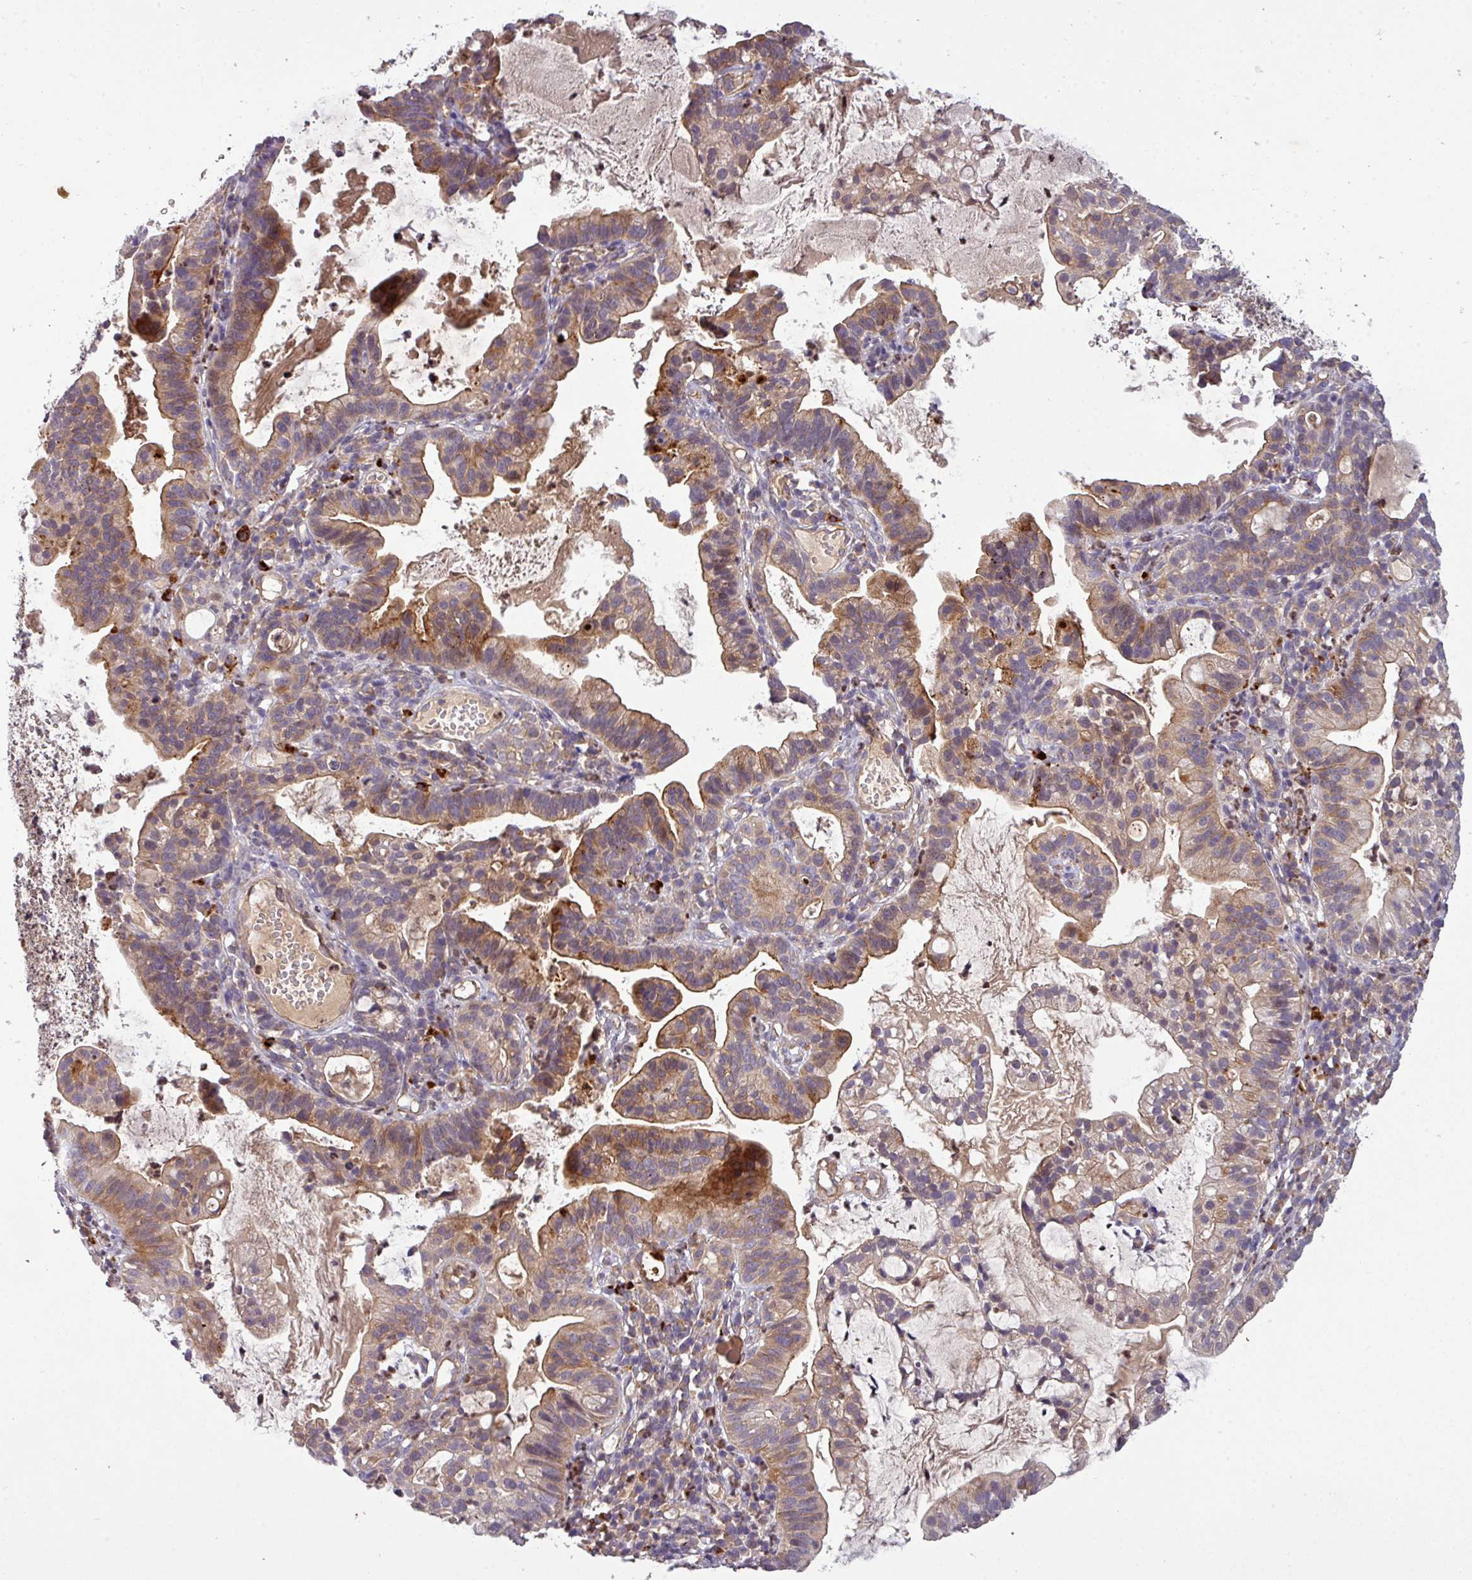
{"staining": {"intensity": "moderate", "quantity": "25%-75%", "location": "cytoplasmic/membranous"}, "tissue": "cervical cancer", "cell_type": "Tumor cells", "image_type": "cancer", "snomed": [{"axis": "morphology", "description": "Adenocarcinoma, NOS"}, {"axis": "topography", "description": "Cervix"}], "caption": "Immunohistochemistry (IHC) micrograph of human cervical cancer stained for a protein (brown), which shows medium levels of moderate cytoplasmic/membranous expression in approximately 25%-75% of tumor cells.", "gene": "PAPLN", "patient": {"sex": "female", "age": 41}}